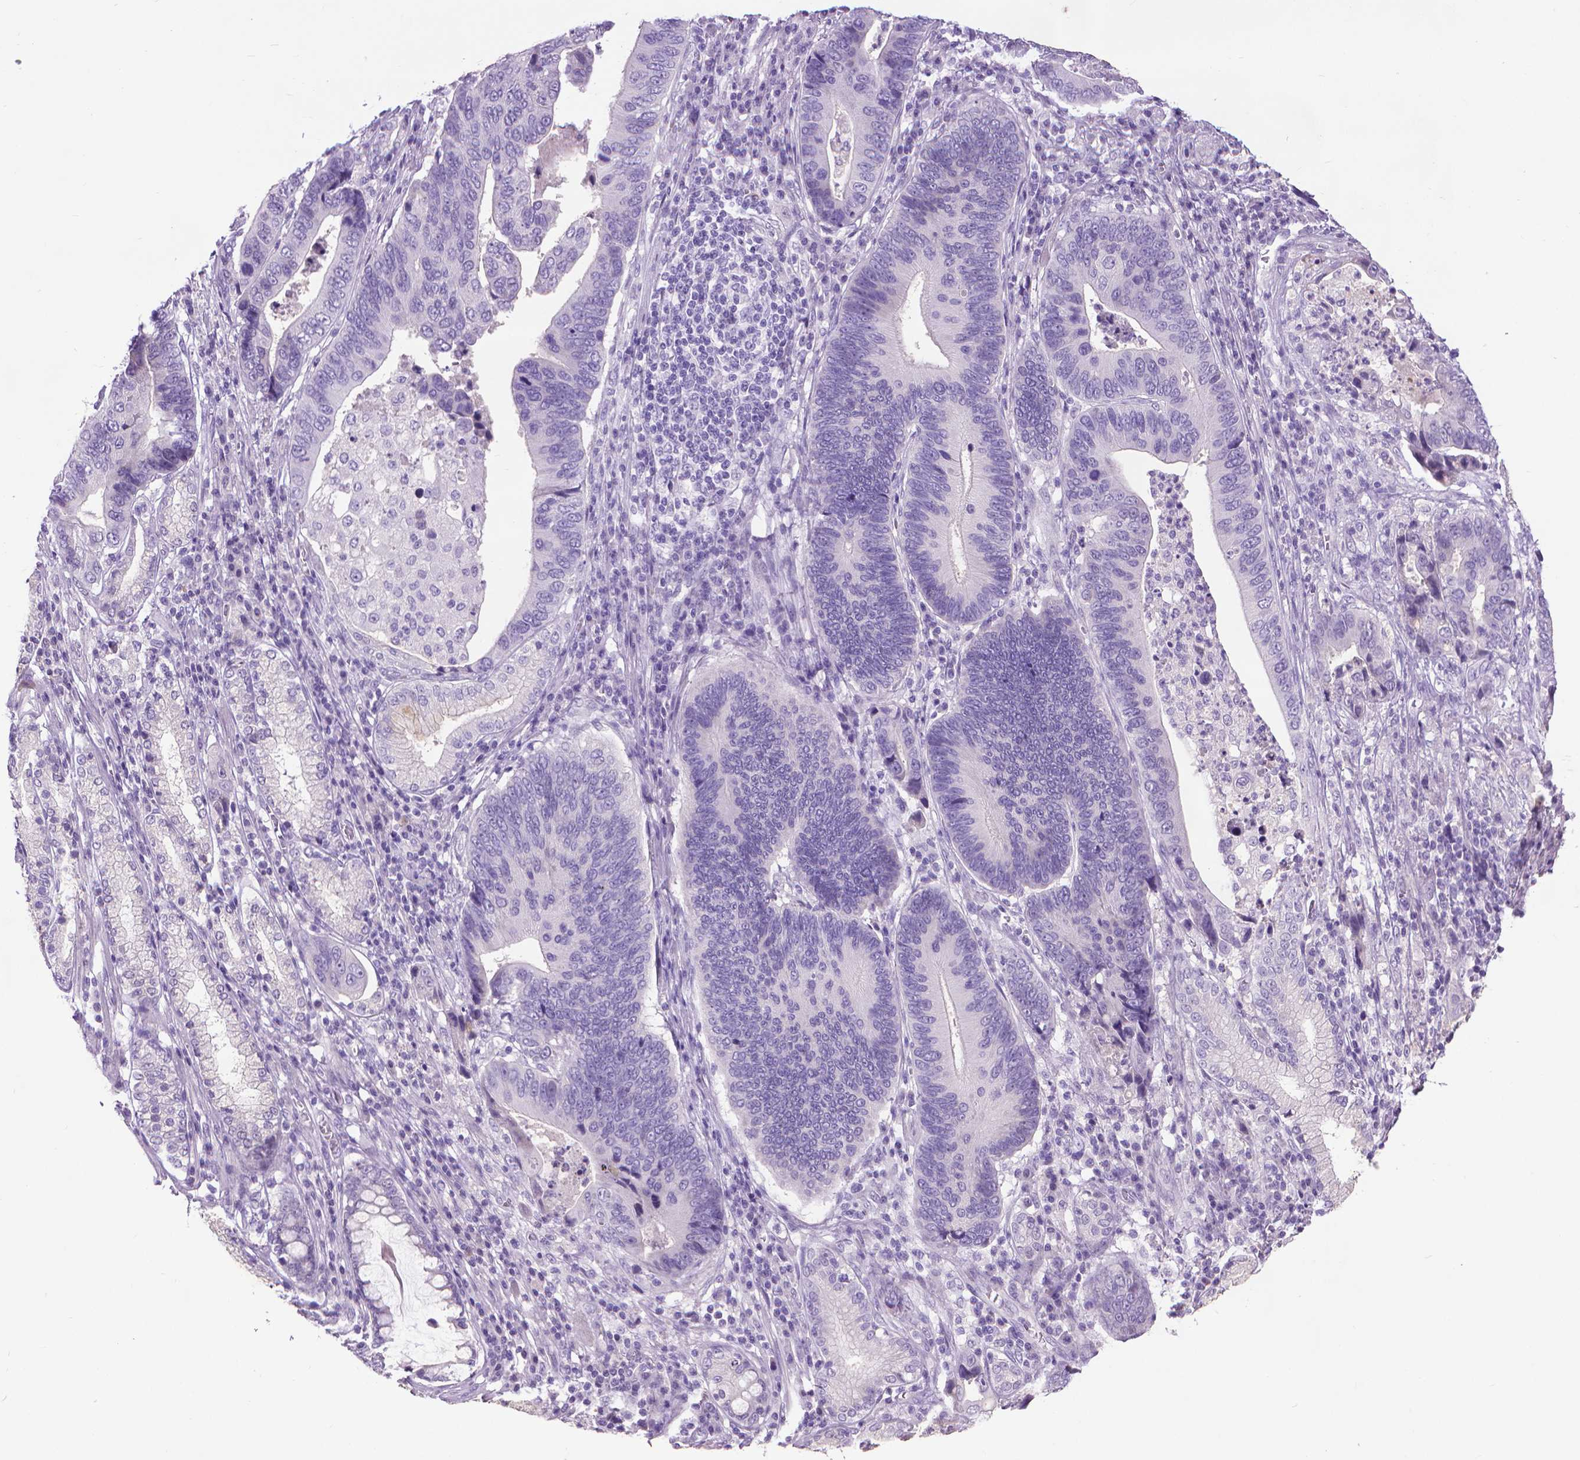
{"staining": {"intensity": "negative", "quantity": "none", "location": "none"}, "tissue": "stomach cancer", "cell_type": "Tumor cells", "image_type": "cancer", "snomed": [{"axis": "morphology", "description": "Adenocarcinoma, NOS"}, {"axis": "topography", "description": "Stomach"}], "caption": "A histopathology image of stomach cancer (adenocarcinoma) stained for a protein shows no brown staining in tumor cells.", "gene": "KRT5", "patient": {"sex": "male", "age": 84}}